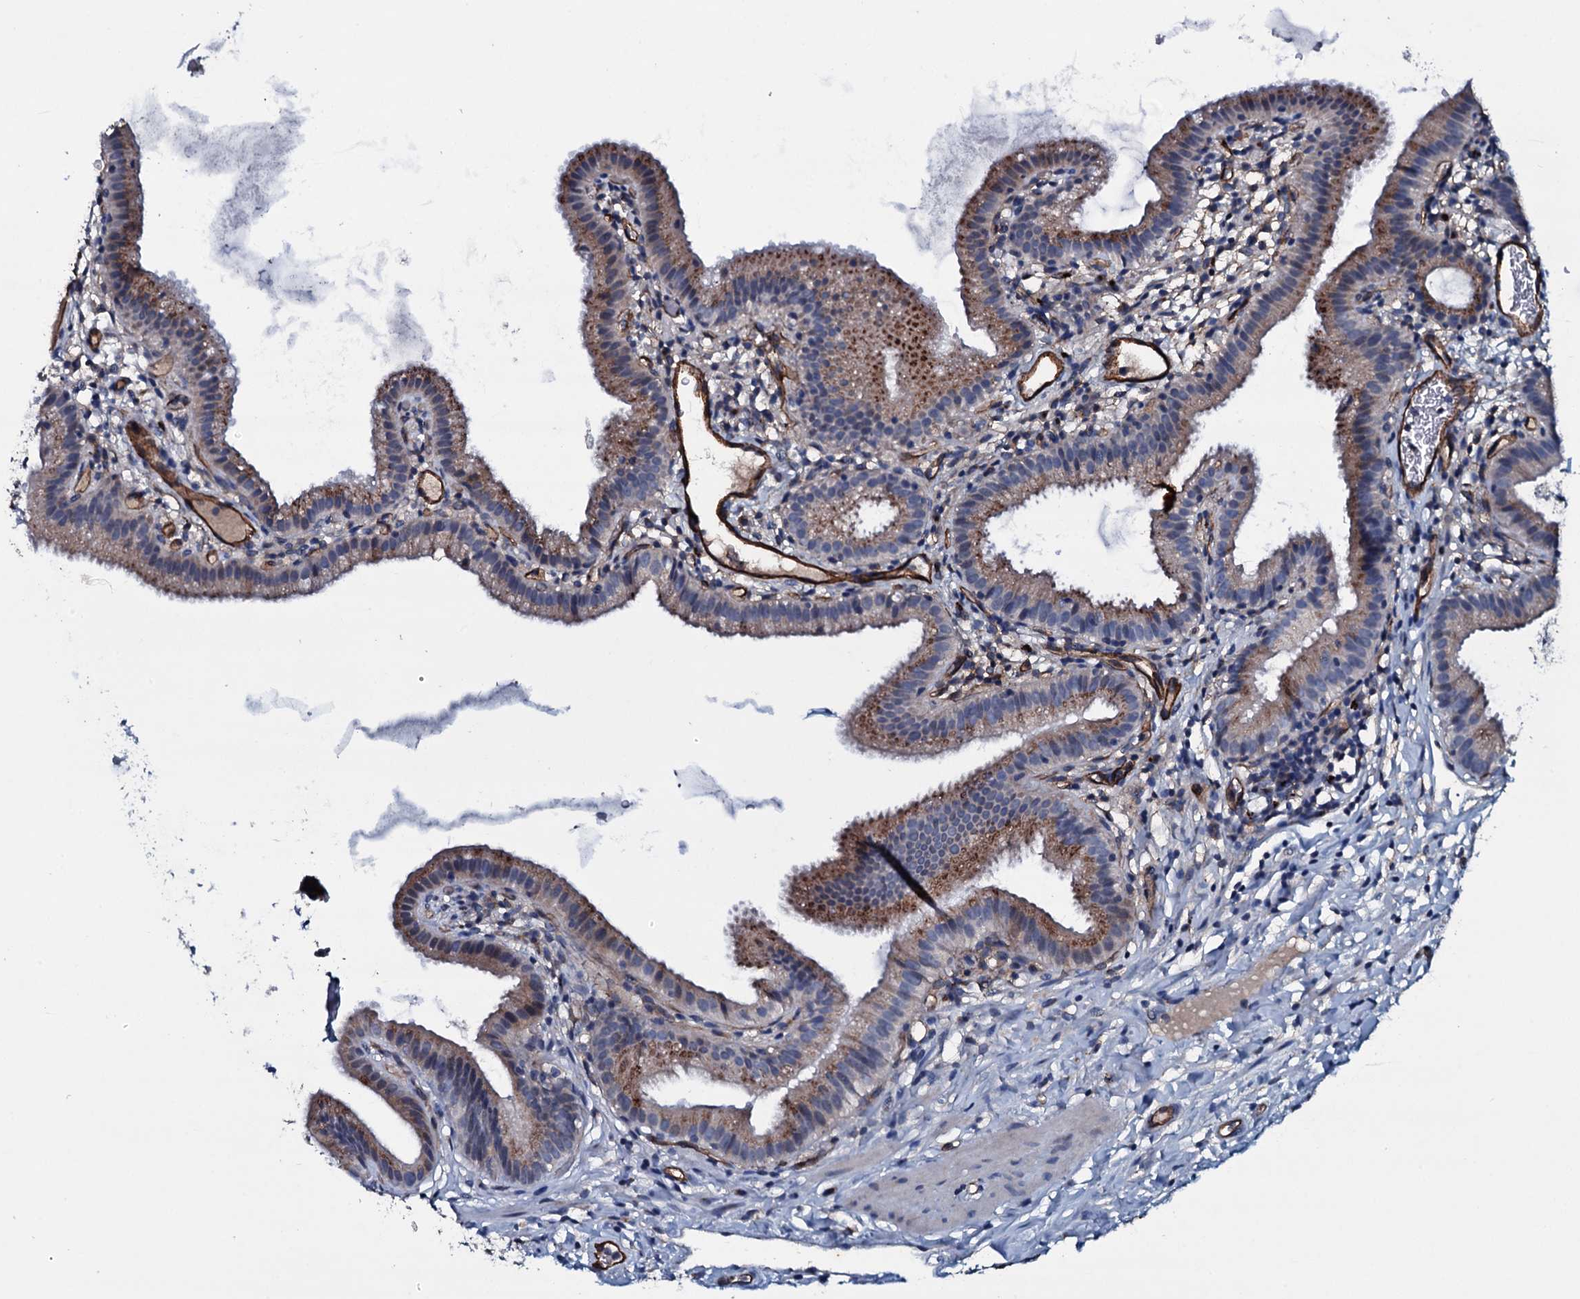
{"staining": {"intensity": "moderate", "quantity": ">75%", "location": "cytoplasmic/membranous"}, "tissue": "gallbladder", "cell_type": "Glandular cells", "image_type": "normal", "snomed": [{"axis": "morphology", "description": "Normal tissue, NOS"}, {"axis": "topography", "description": "Gallbladder"}], "caption": "Glandular cells exhibit medium levels of moderate cytoplasmic/membranous staining in approximately >75% of cells in unremarkable gallbladder. (DAB (3,3'-diaminobenzidine) IHC, brown staining for protein, blue staining for nuclei).", "gene": "CLEC14A", "patient": {"sex": "female", "age": 46}}